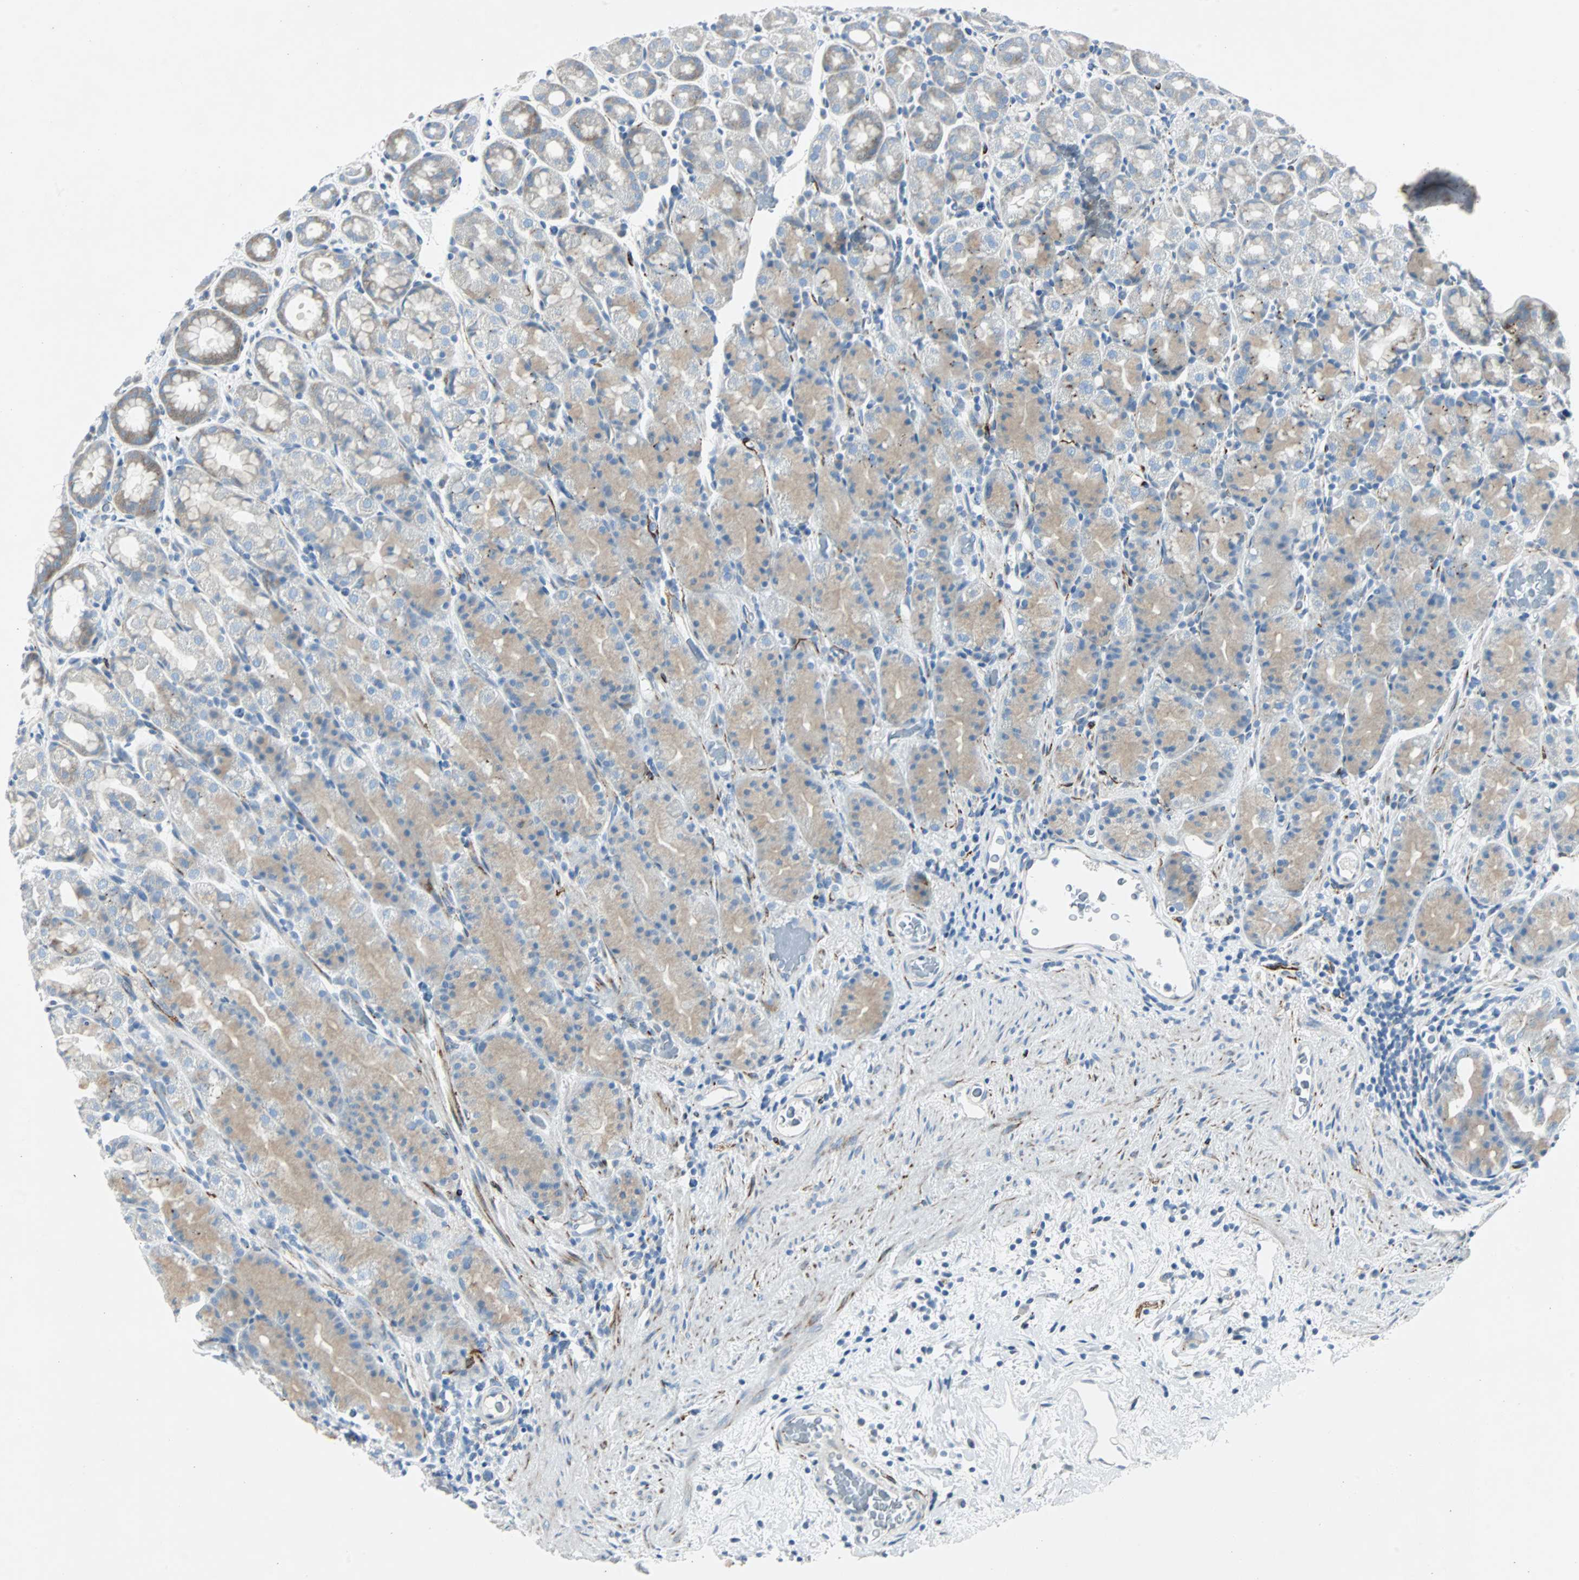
{"staining": {"intensity": "weak", "quantity": "25%-75%", "location": "cytoplasmic/membranous"}, "tissue": "stomach", "cell_type": "Glandular cells", "image_type": "normal", "snomed": [{"axis": "morphology", "description": "Normal tissue, NOS"}, {"axis": "topography", "description": "Stomach, upper"}], "caption": "Brown immunohistochemical staining in benign human stomach reveals weak cytoplasmic/membranous staining in about 25%-75% of glandular cells.", "gene": "BBC3", "patient": {"sex": "male", "age": 68}}